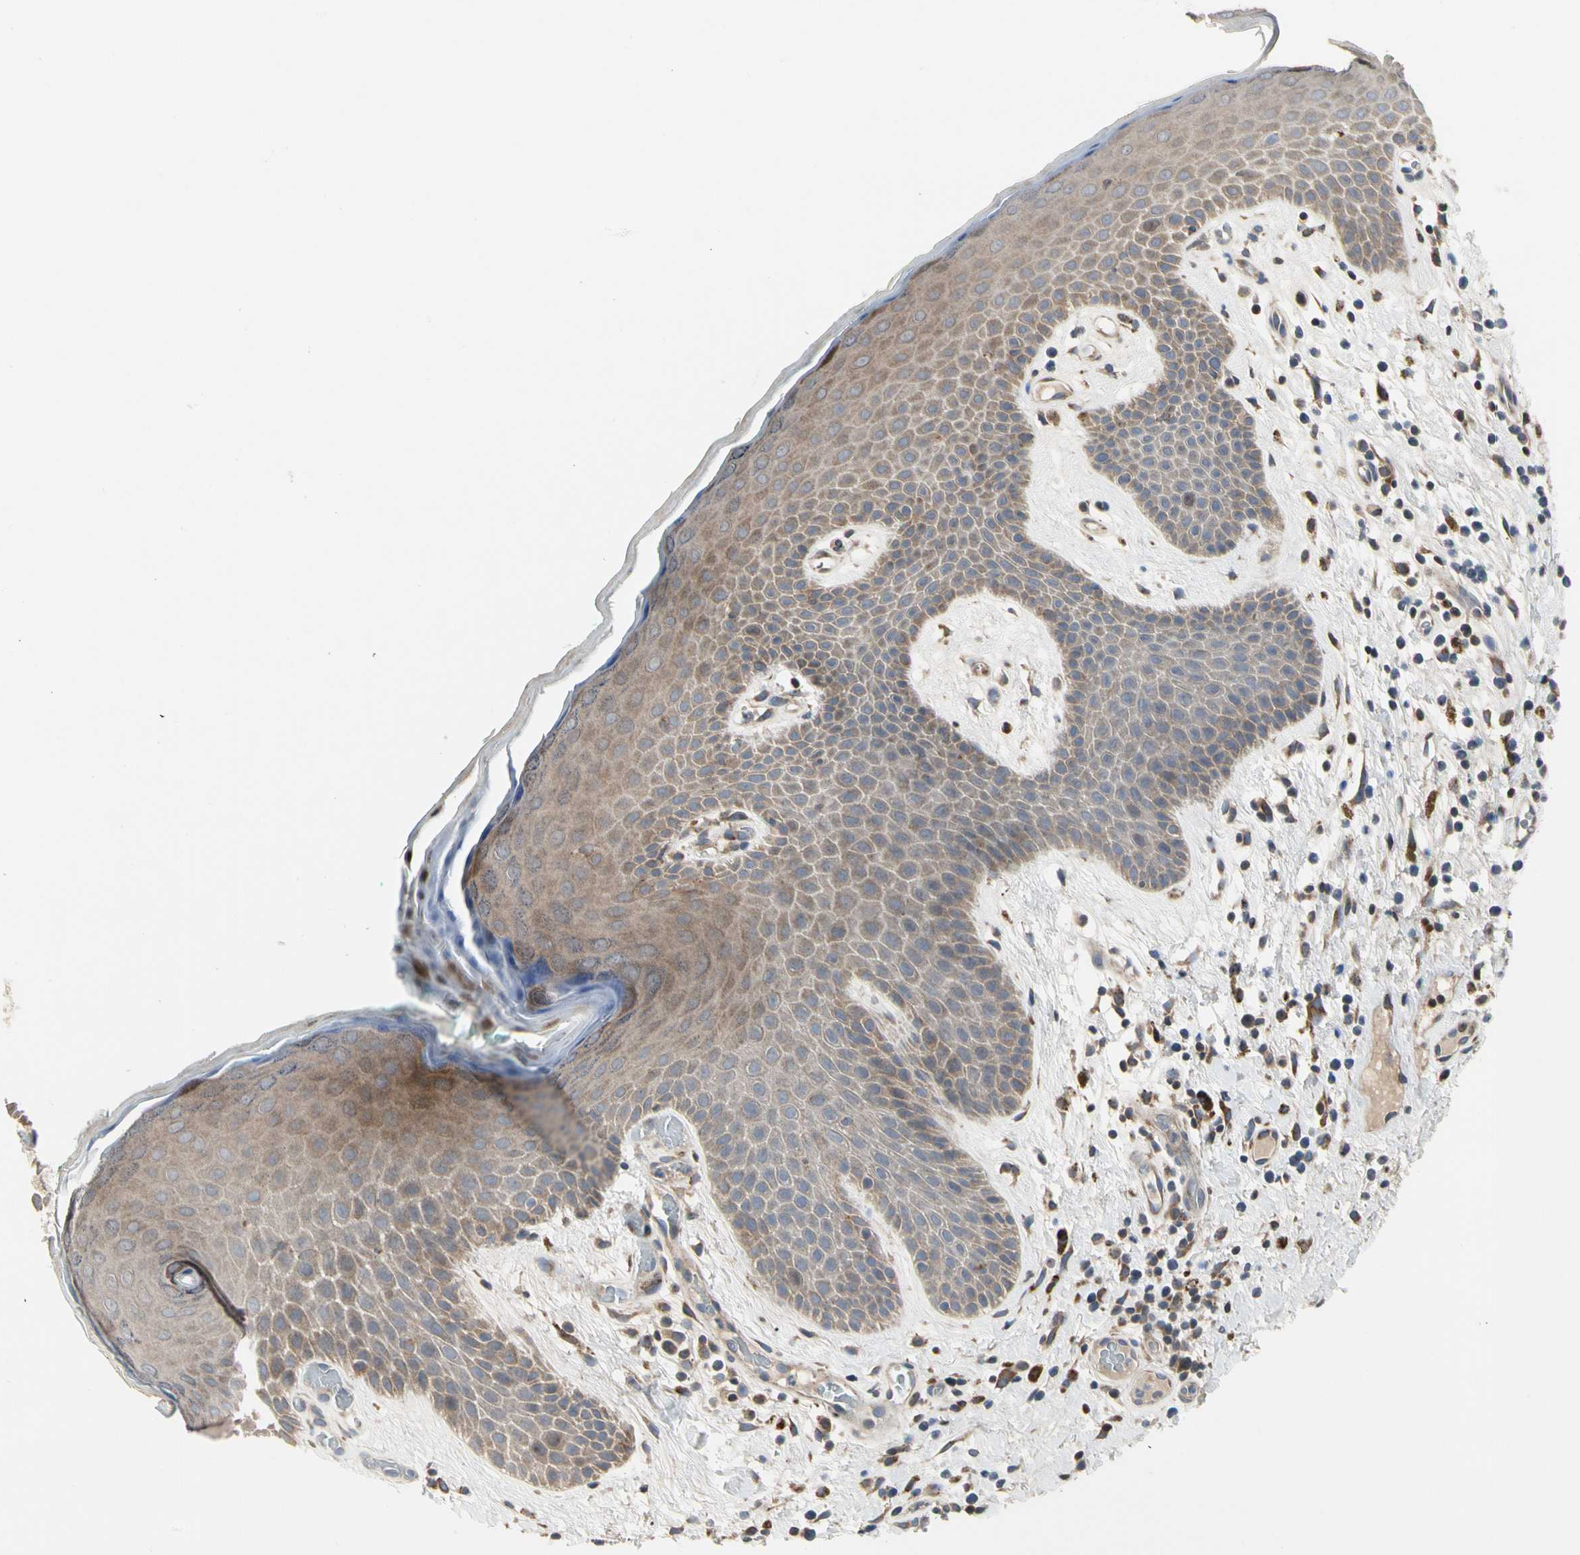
{"staining": {"intensity": "weak", "quantity": "25%-75%", "location": "cytoplasmic/membranous"}, "tissue": "skin", "cell_type": "Epidermal cells", "image_type": "normal", "snomed": [{"axis": "morphology", "description": "Normal tissue, NOS"}, {"axis": "topography", "description": "Anal"}], "caption": "The image shows staining of normal skin, revealing weak cytoplasmic/membranous protein staining (brown color) within epidermal cells.", "gene": "MMEL1", "patient": {"sex": "male", "age": 74}}